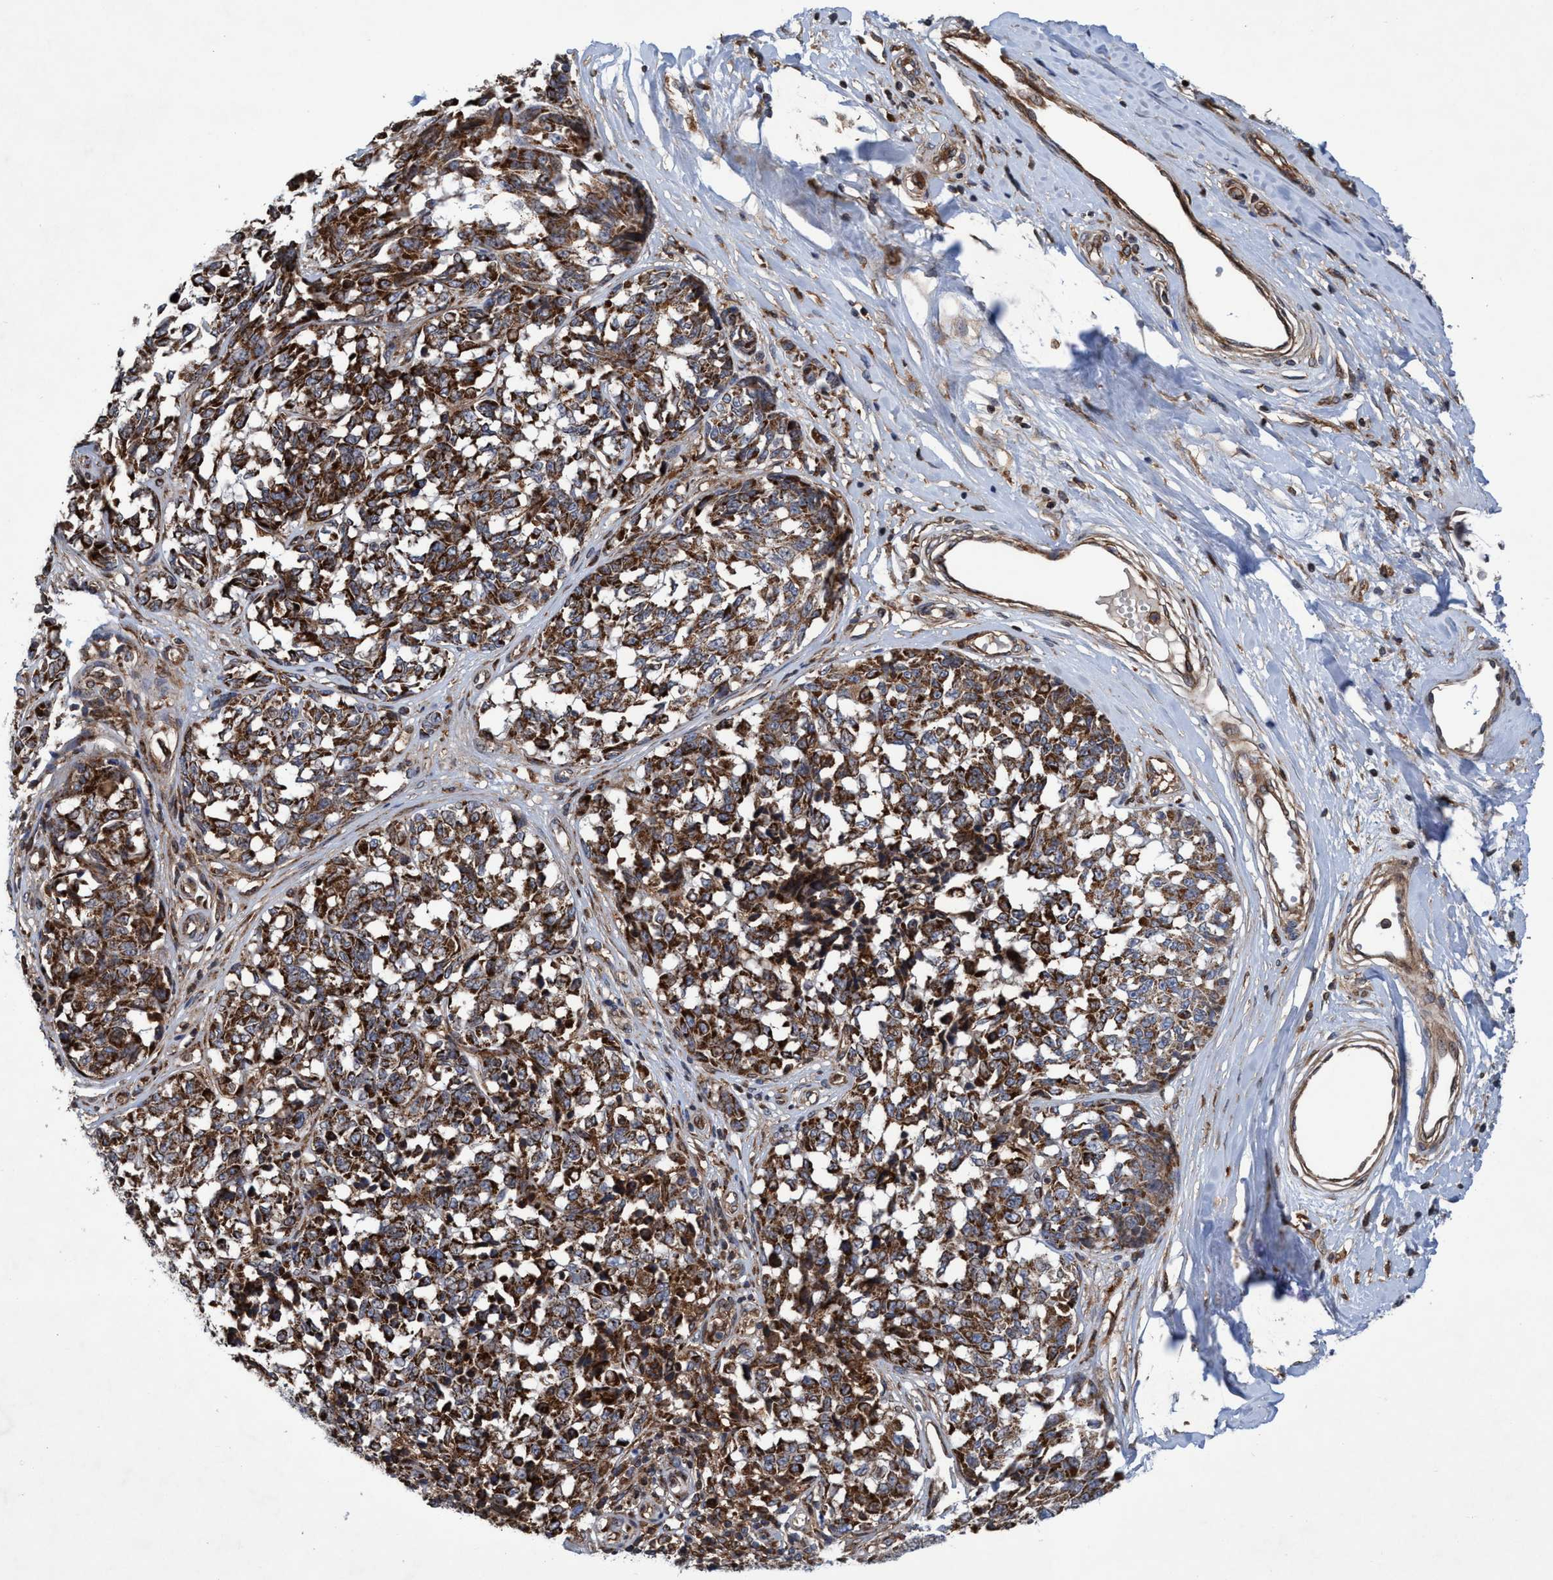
{"staining": {"intensity": "strong", "quantity": ">75%", "location": "cytoplasmic/membranous"}, "tissue": "melanoma", "cell_type": "Tumor cells", "image_type": "cancer", "snomed": [{"axis": "morphology", "description": "Malignant melanoma, NOS"}, {"axis": "topography", "description": "Skin"}], "caption": "A high-resolution photomicrograph shows IHC staining of malignant melanoma, which shows strong cytoplasmic/membranous expression in about >75% of tumor cells.", "gene": "SLC16A3", "patient": {"sex": "female", "age": 64}}